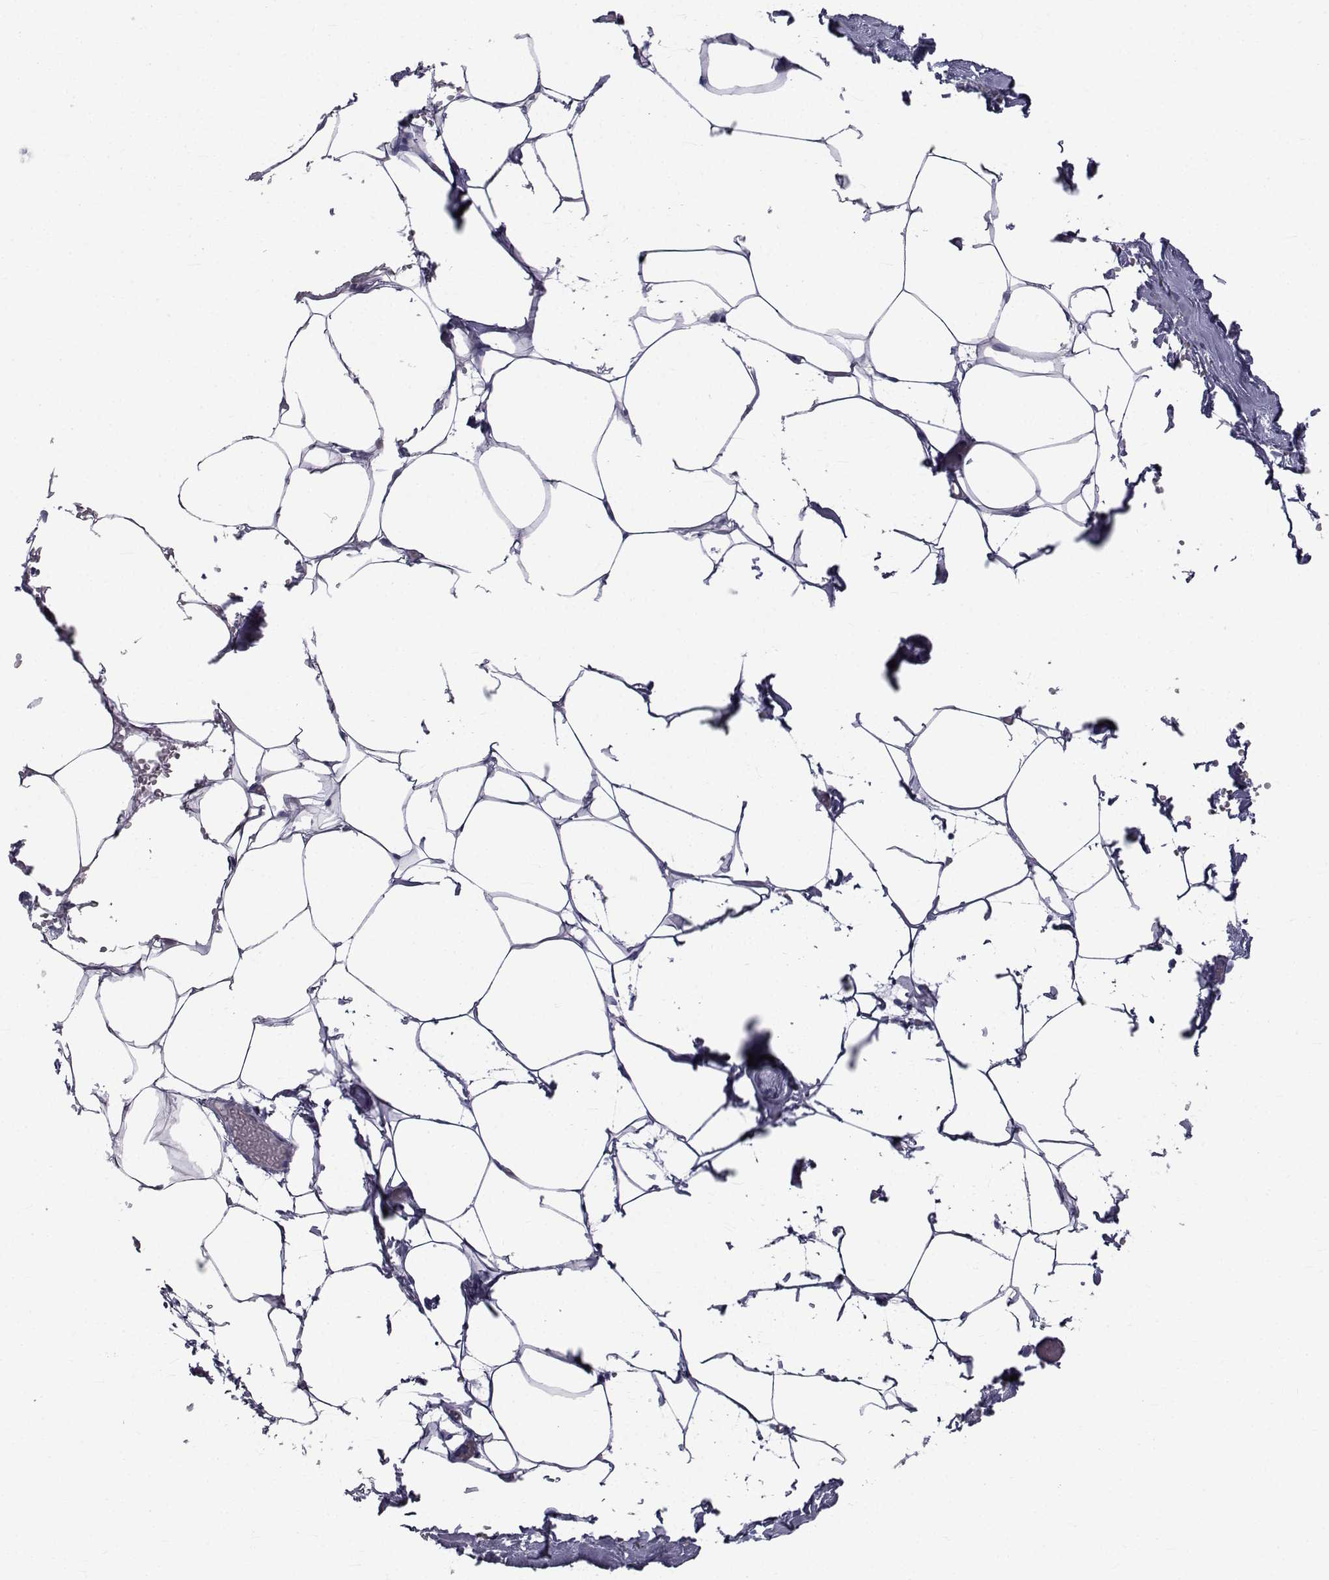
{"staining": {"intensity": "negative", "quantity": "none", "location": "none"}, "tissue": "adipose tissue", "cell_type": "Adipocytes", "image_type": "normal", "snomed": [{"axis": "morphology", "description": "Normal tissue, NOS"}, {"axis": "topography", "description": "Prostate"}, {"axis": "topography", "description": "Peripheral nerve tissue"}], "caption": "An IHC image of benign adipose tissue is shown. There is no staining in adipocytes of adipose tissue.", "gene": "FDXR", "patient": {"sex": "male", "age": 55}}